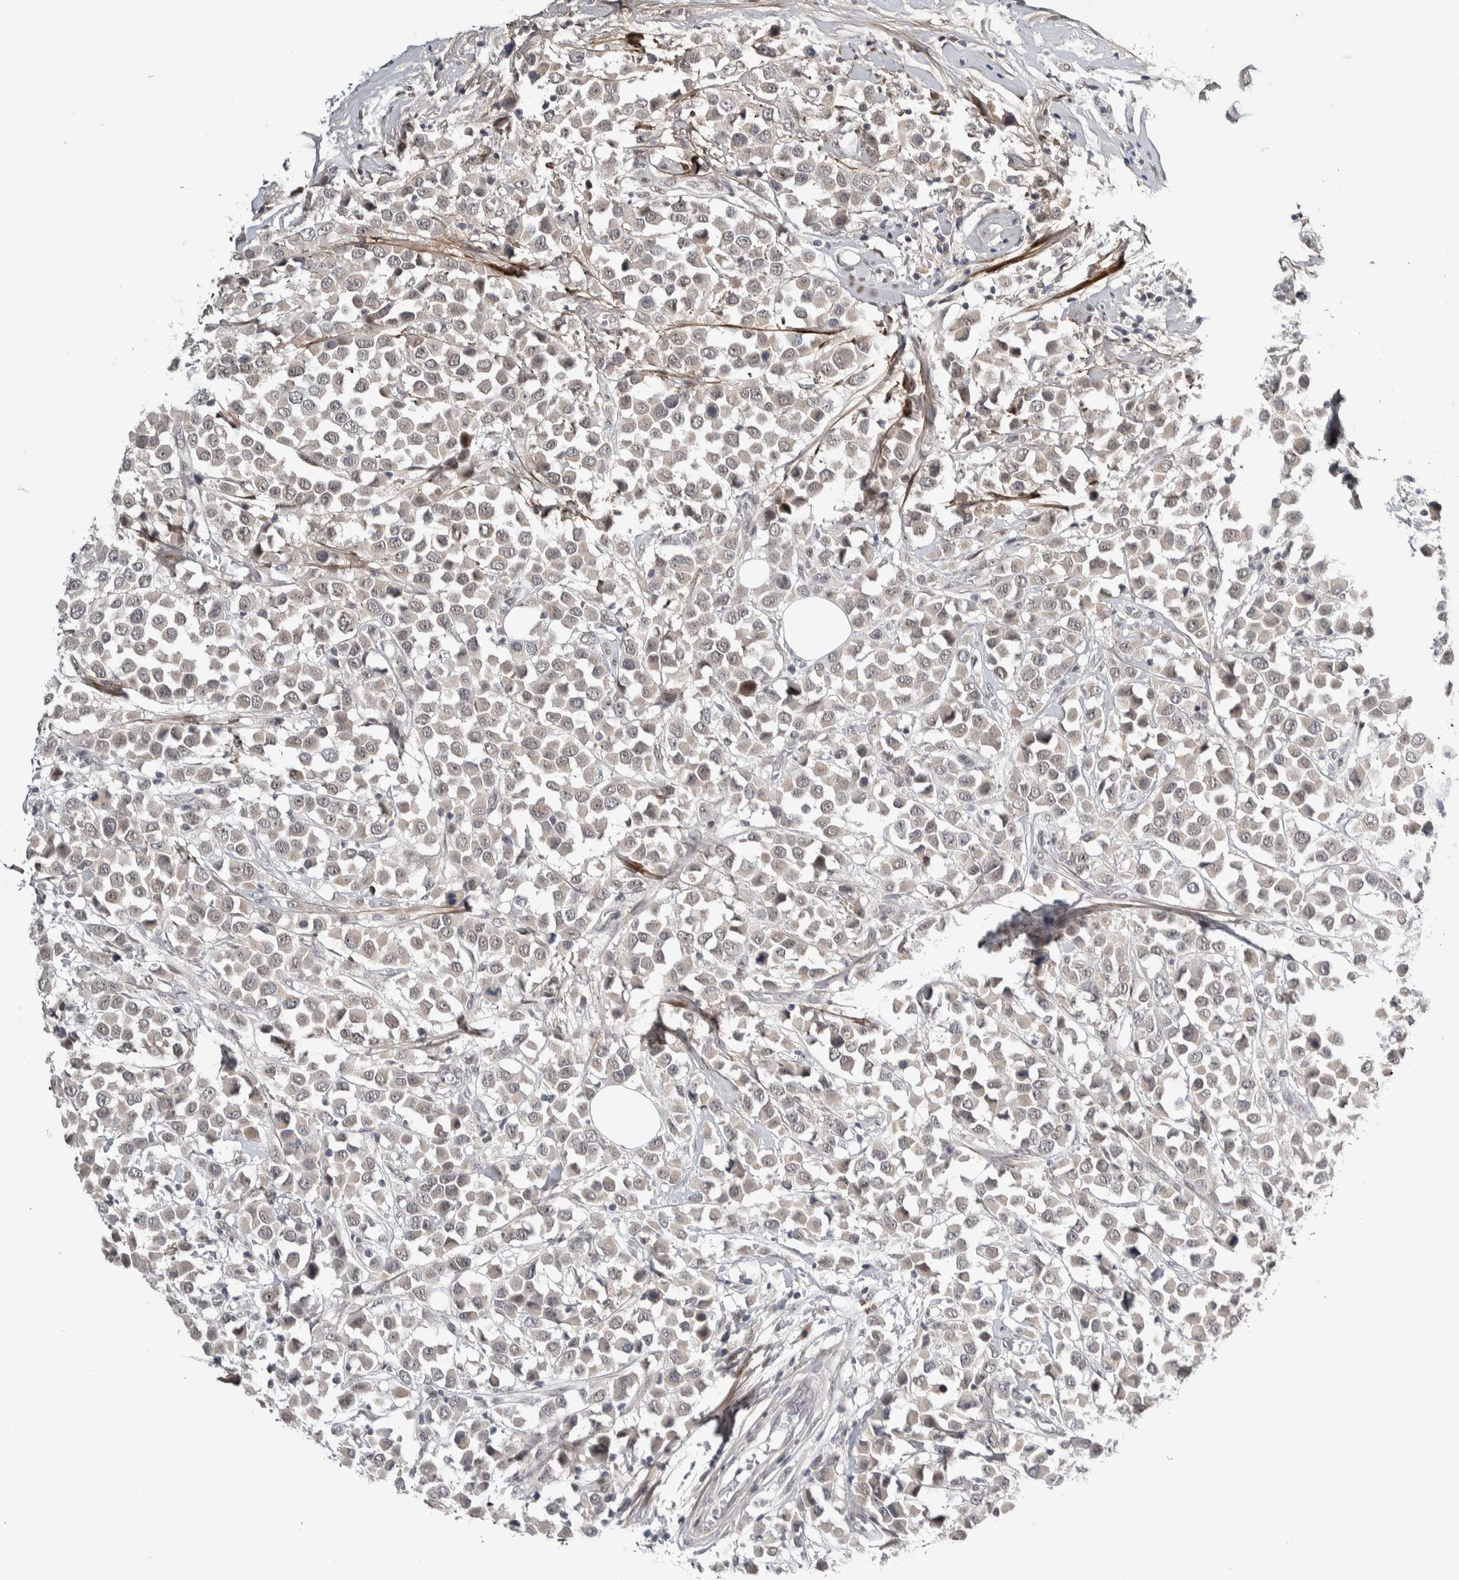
{"staining": {"intensity": "weak", "quantity": ">75%", "location": "nuclear"}, "tissue": "breast cancer", "cell_type": "Tumor cells", "image_type": "cancer", "snomed": [{"axis": "morphology", "description": "Duct carcinoma"}, {"axis": "topography", "description": "Breast"}], "caption": "High-magnification brightfield microscopy of breast cancer (intraductal carcinoma) stained with DAB (brown) and counterstained with hematoxylin (blue). tumor cells exhibit weak nuclear expression is present in about>75% of cells.", "gene": "ASPN", "patient": {"sex": "female", "age": 61}}